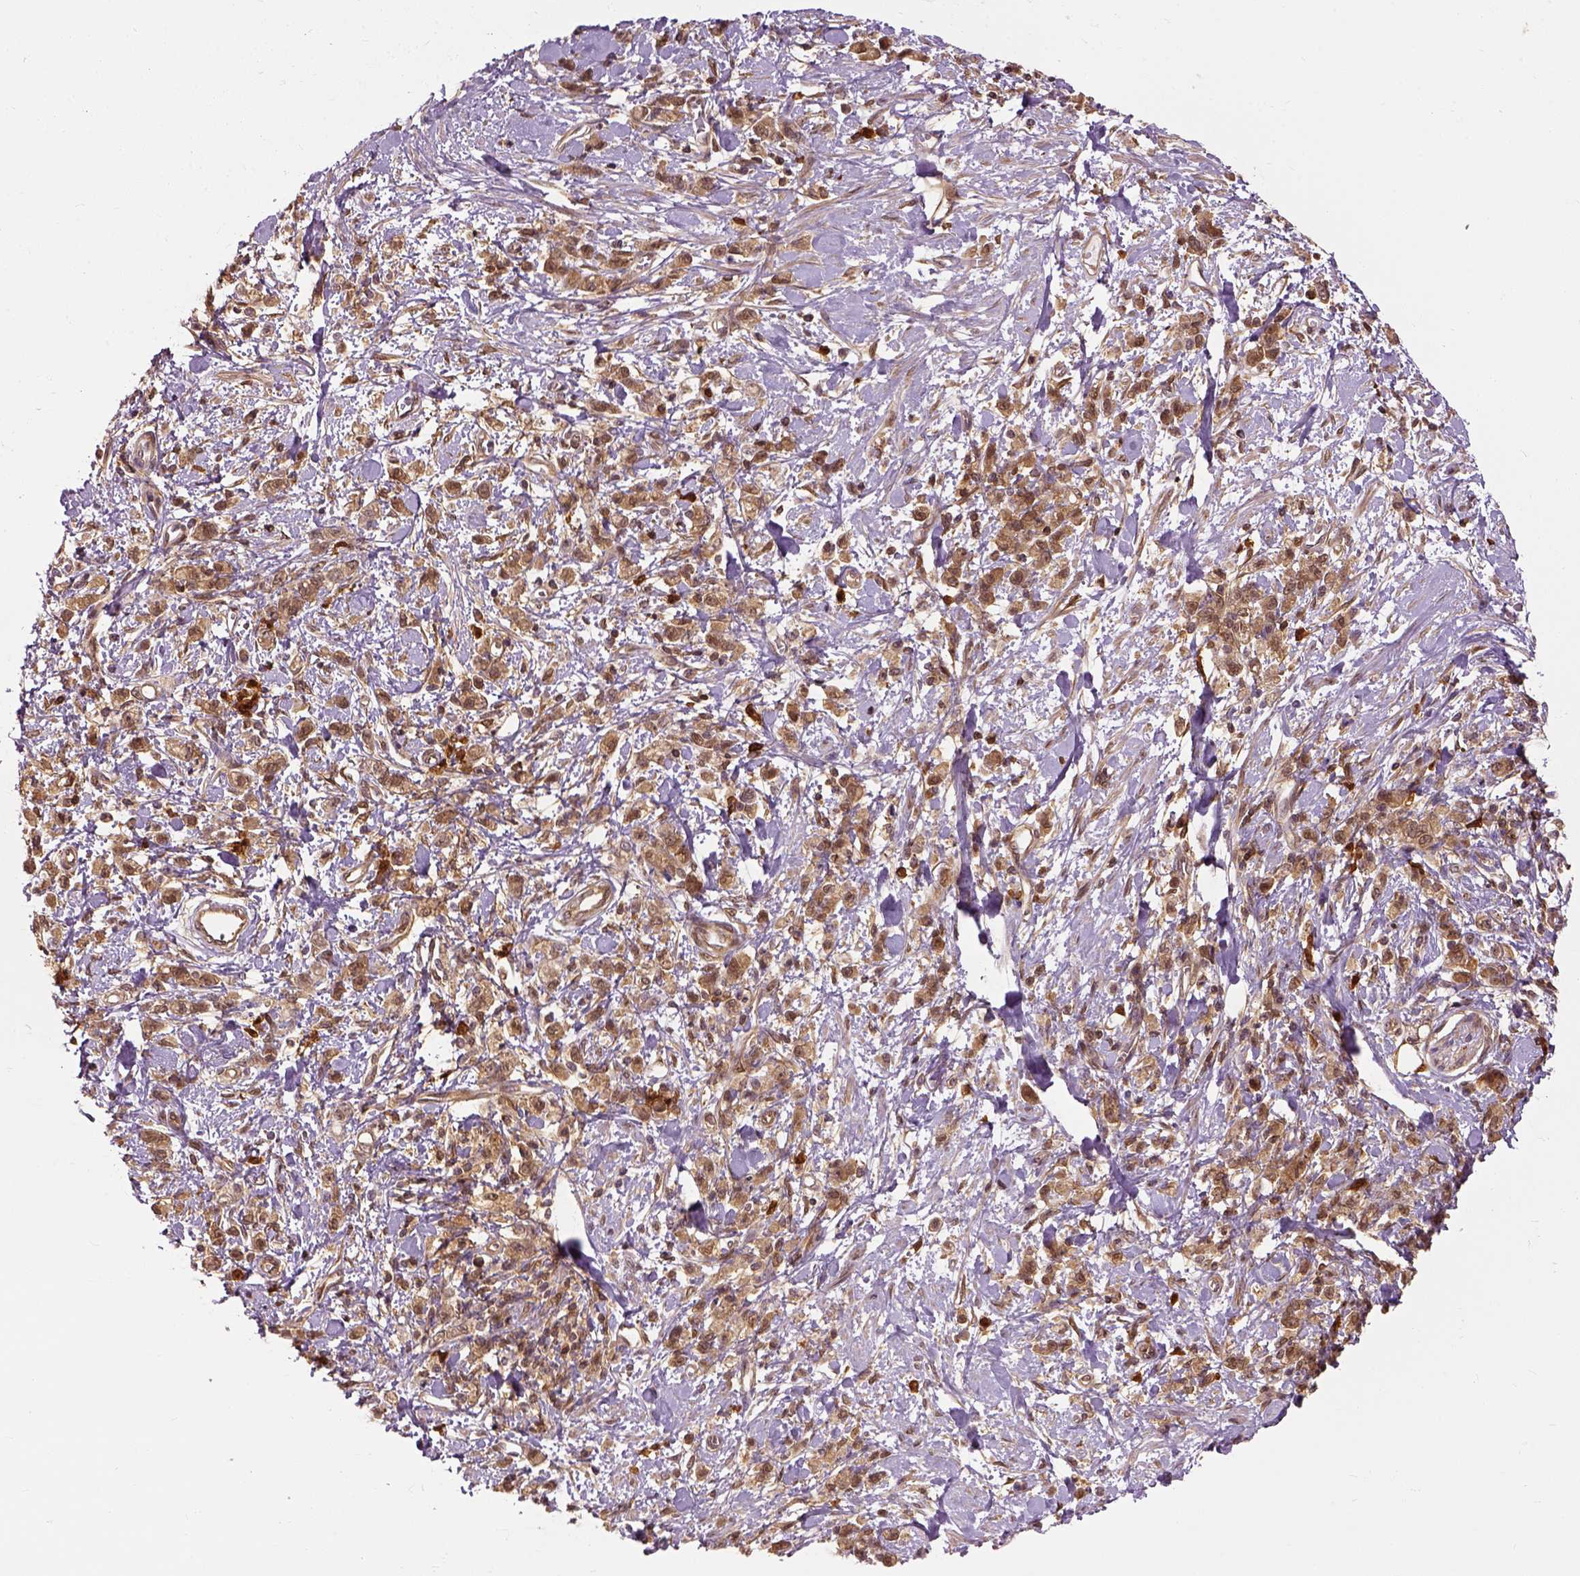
{"staining": {"intensity": "moderate", "quantity": ">75%", "location": "cytoplasmic/membranous"}, "tissue": "stomach cancer", "cell_type": "Tumor cells", "image_type": "cancer", "snomed": [{"axis": "morphology", "description": "Adenocarcinoma, NOS"}, {"axis": "topography", "description": "Stomach"}], "caption": "Immunohistochemistry photomicrograph of stomach adenocarcinoma stained for a protein (brown), which reveals medium levels of moderate cytoplasmic/membranous staining in about >75% of tumor cells.", "gene": "GPI", "patient": {"sex": "male", "age": 77}}